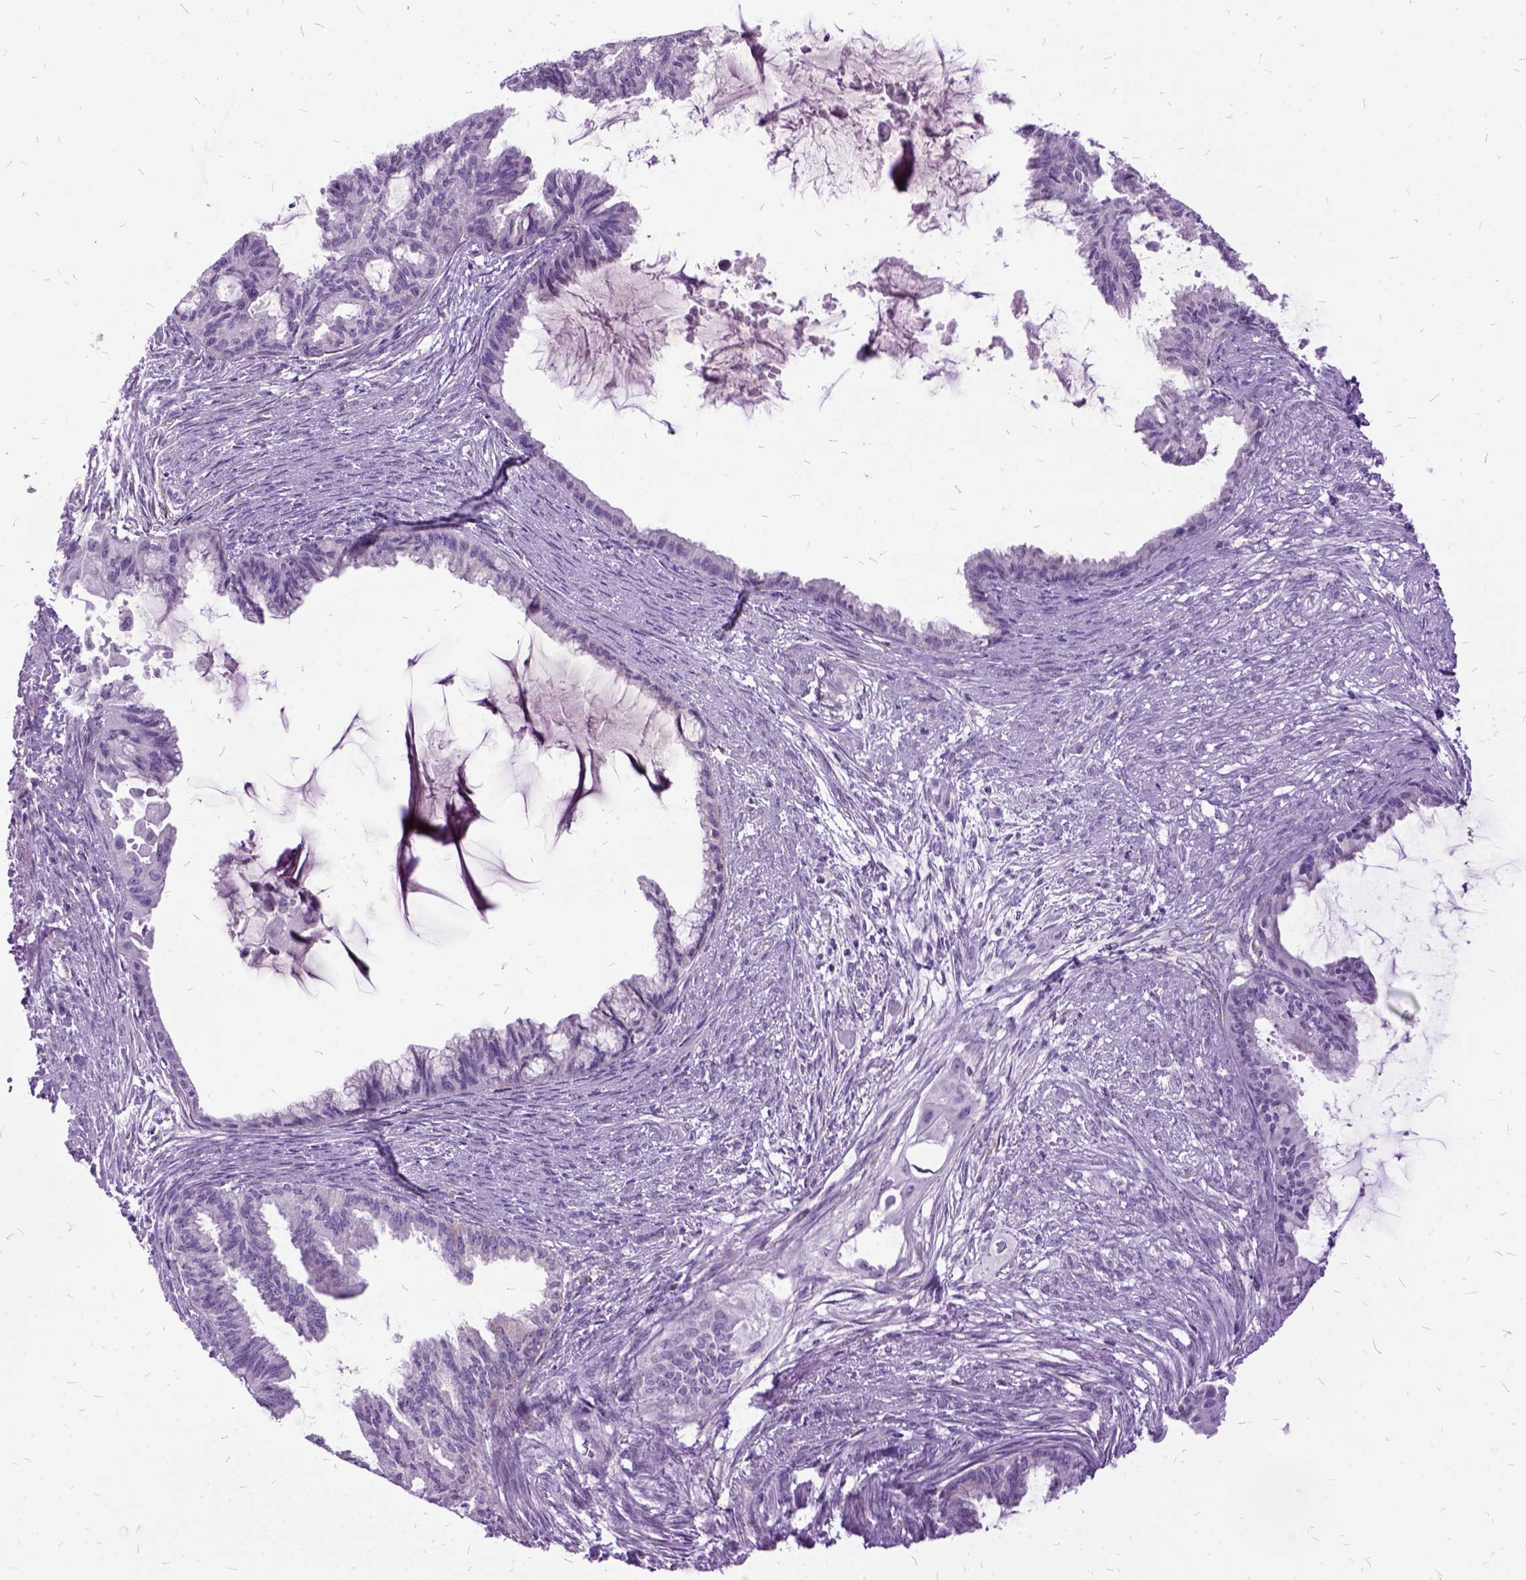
{"staining": {"intensity": "negative", "quantity": "none", "location": "none"}, "tissue": "endometrial cancer", "cell_type": "Tumor cells", "image_type": "cancer", "snomed": [{"axis": "morphology", "description": "Adenocarcinoma, NOS"}, {"axis": "topography", "description": "Endometrium"}], "caption": "A histopathology image of endometrial cancer stained for a protein reveals no brown staining in tumor cells.", "gene": "MME", "patient": {"sex": "female", "age": 86}}